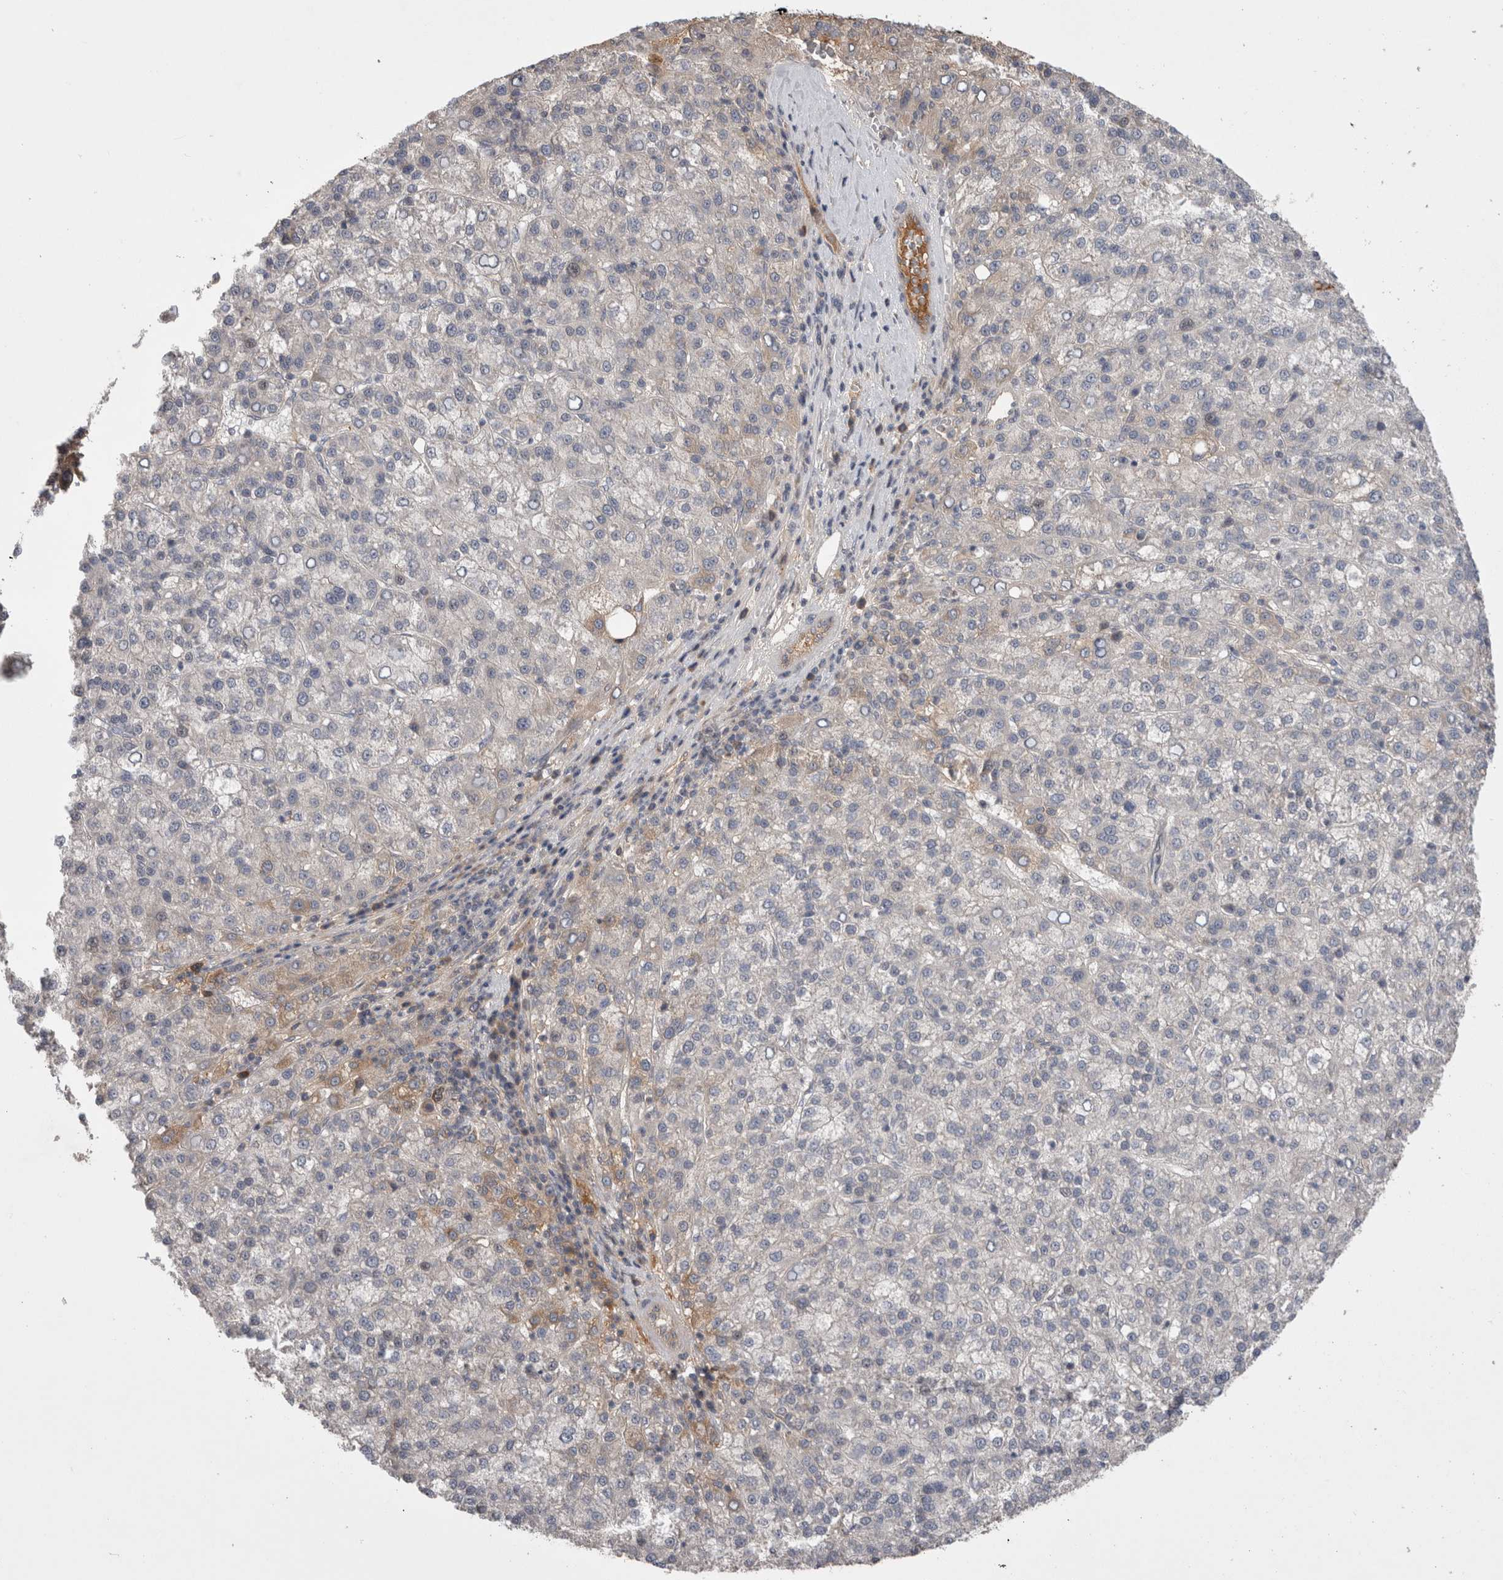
{"staining": {"intensity": "weak", "quantity": "<25%", "location": "cytoplasmic/membranous"}, "tissue": "liver cancer", "cell_type": "Tumor cells", "image_type": "cancer", "snomed": [{"axis": "morphology", "description": "Carcinoma, Hepatocellular, NOS"}, {"axis": "topography", "description": "Liver"}], "caption": "The micrograph exhibits no staining of tumor cells in liver hepatocellular carcinoma.", "gene": "DARS2", "patient": {"sex": "female", "age": 58}}